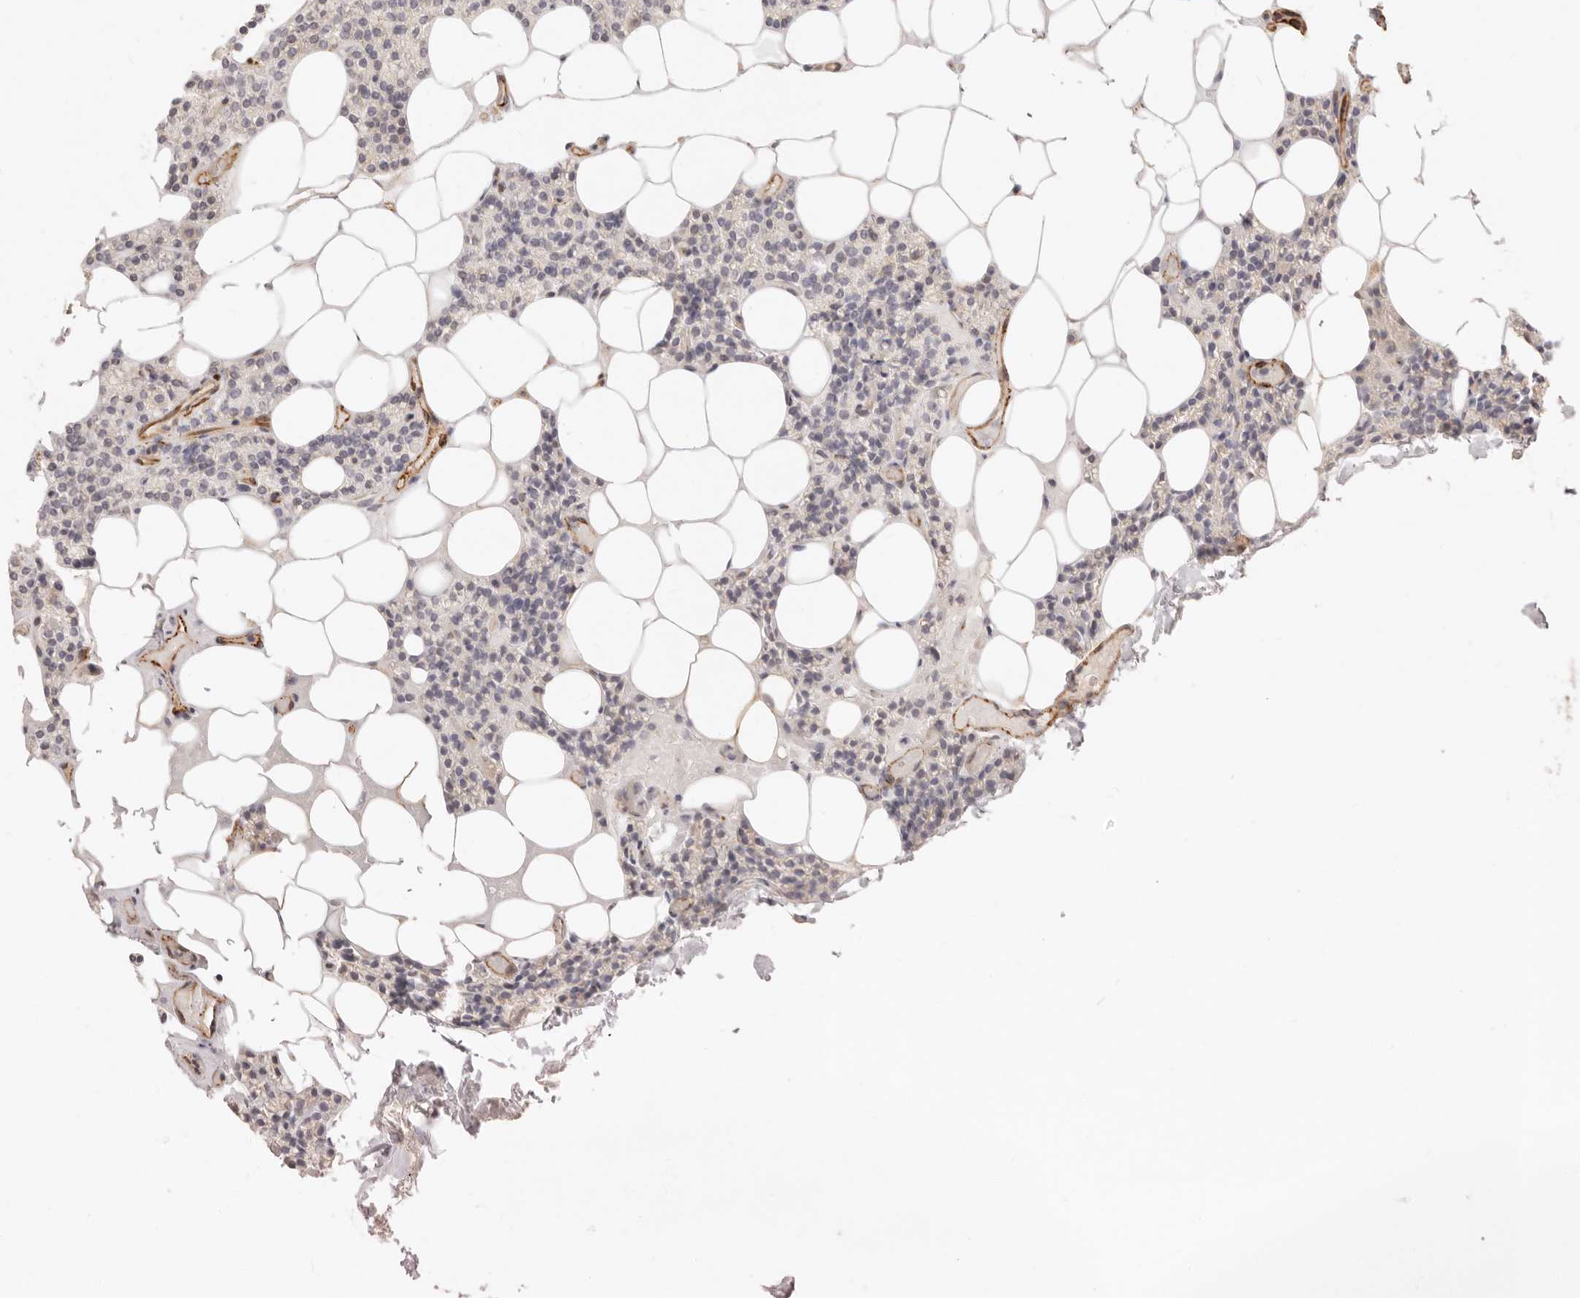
{"staining": {"intensity": "negative", "quantity": "none", "location": "none"}, "tissue": "parathyroid gland", "cell_type": "Glandular cells", "image_type": "normal", "snomed": [{"axis": "morphology", "description": "Normal tissue, NOS"}, {"axis": "topography", "description": "Parathyroid gland"}], "caption": "Immunohistochemical staining of benign human parathyroid gland demonstrates no significant expression in glandular cells. The staining was performed using DAB to visualize the protein expression in brown, while the nuclei were stained in blue with hematoxylin (Magnification: 20x).", "gene": "SASS6", "patient": {"sex": "male", "age": 75}}